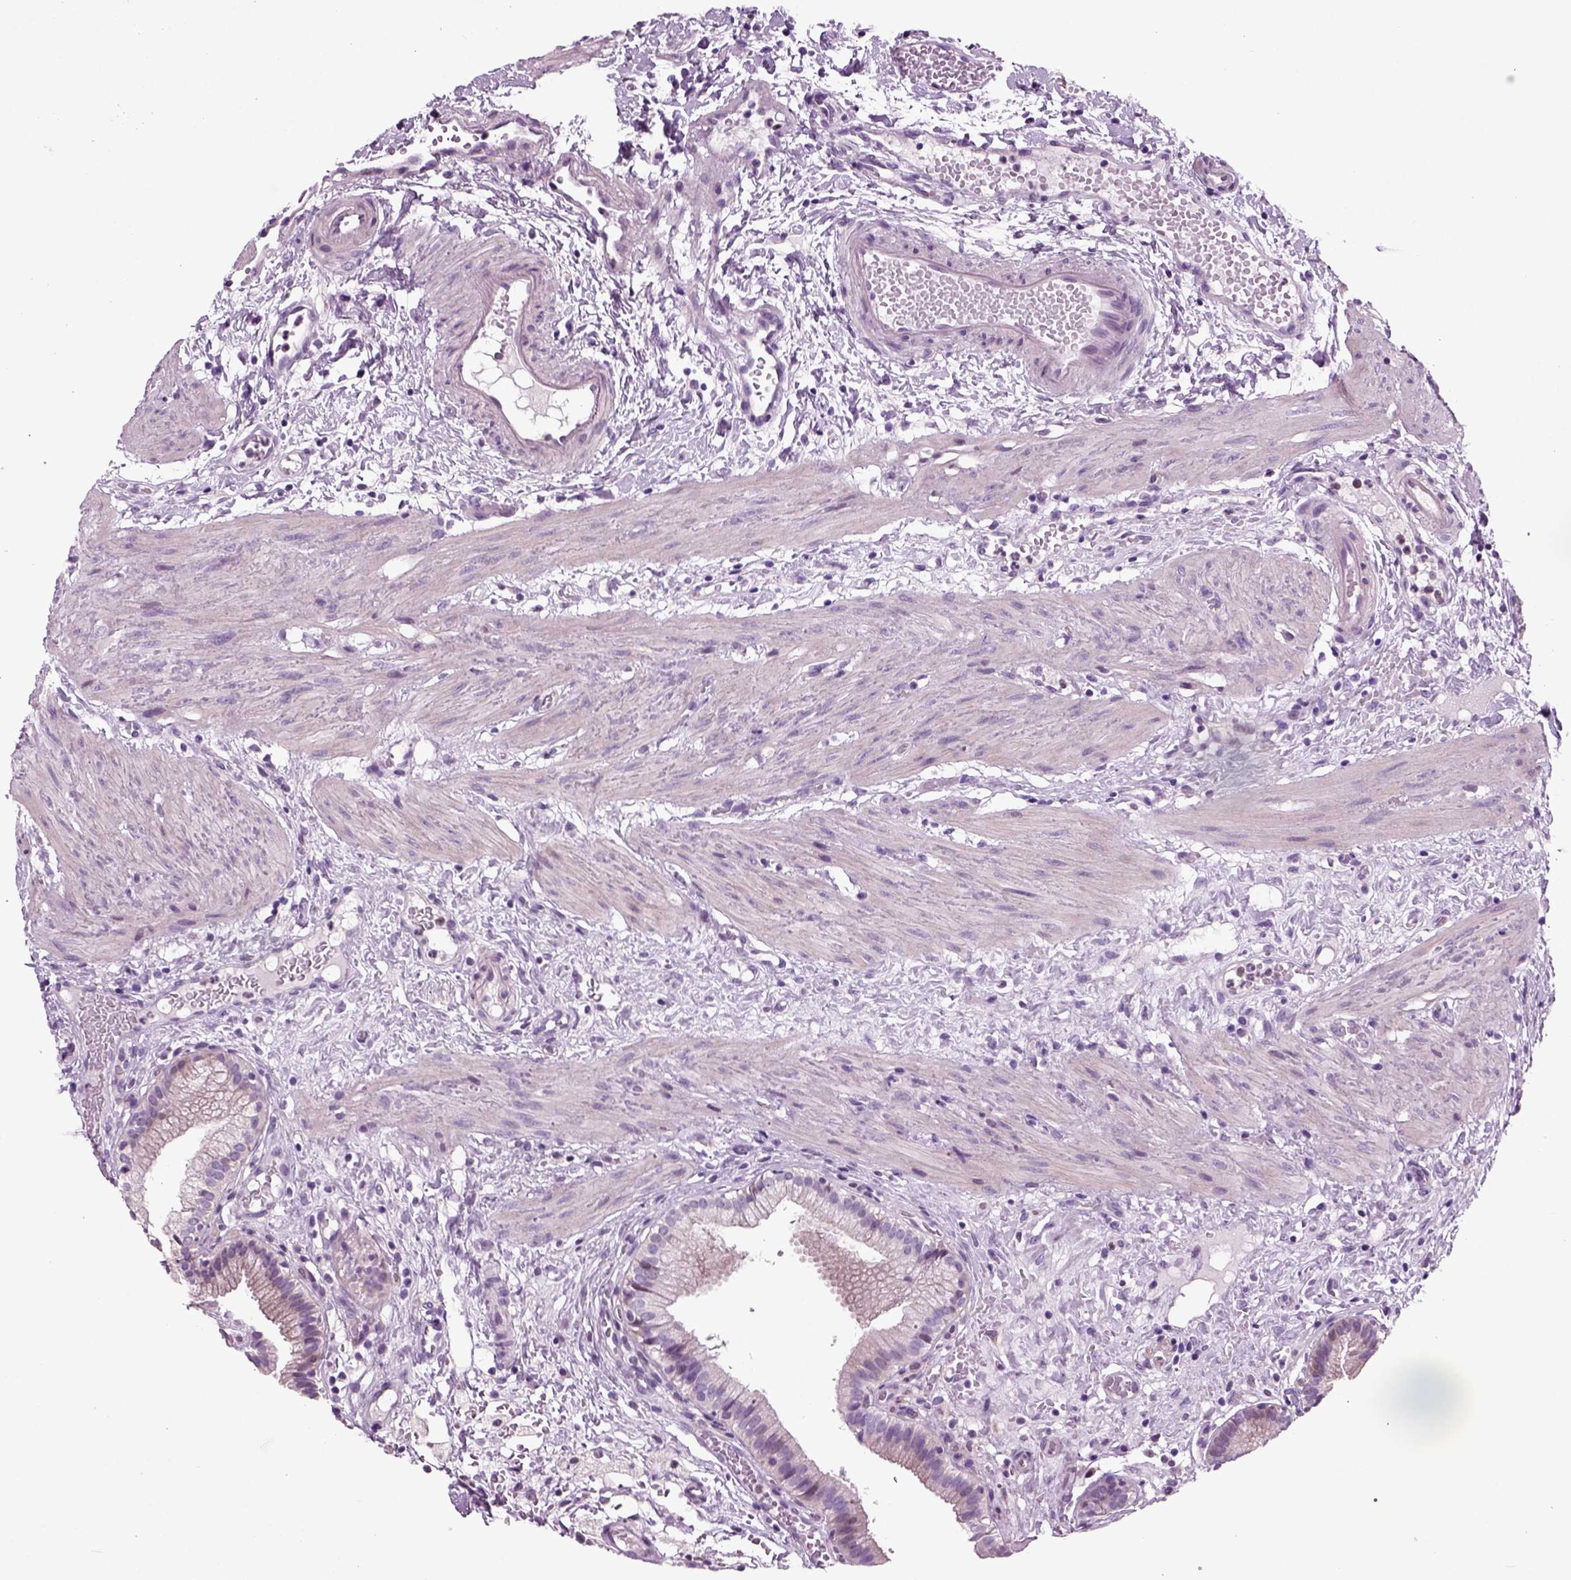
{"staining": {"intensity": "negative", "quantity": "none", "location": "none"}, "tissue": "gallbladder", "cell_type": "Glandular cells", "image_type": "normal", "snomed": [{"axis": "morphology", "description": "Normal tissue, NOS"}, {"axis": "topography", "description": "Gallbladder"}], "caption": "Glandular cells show no significant expression in benign gallbladder. Nuclei are stained in blue.", "gene": "ARID3A", "patient": {"sex": "female", "age": 24}}